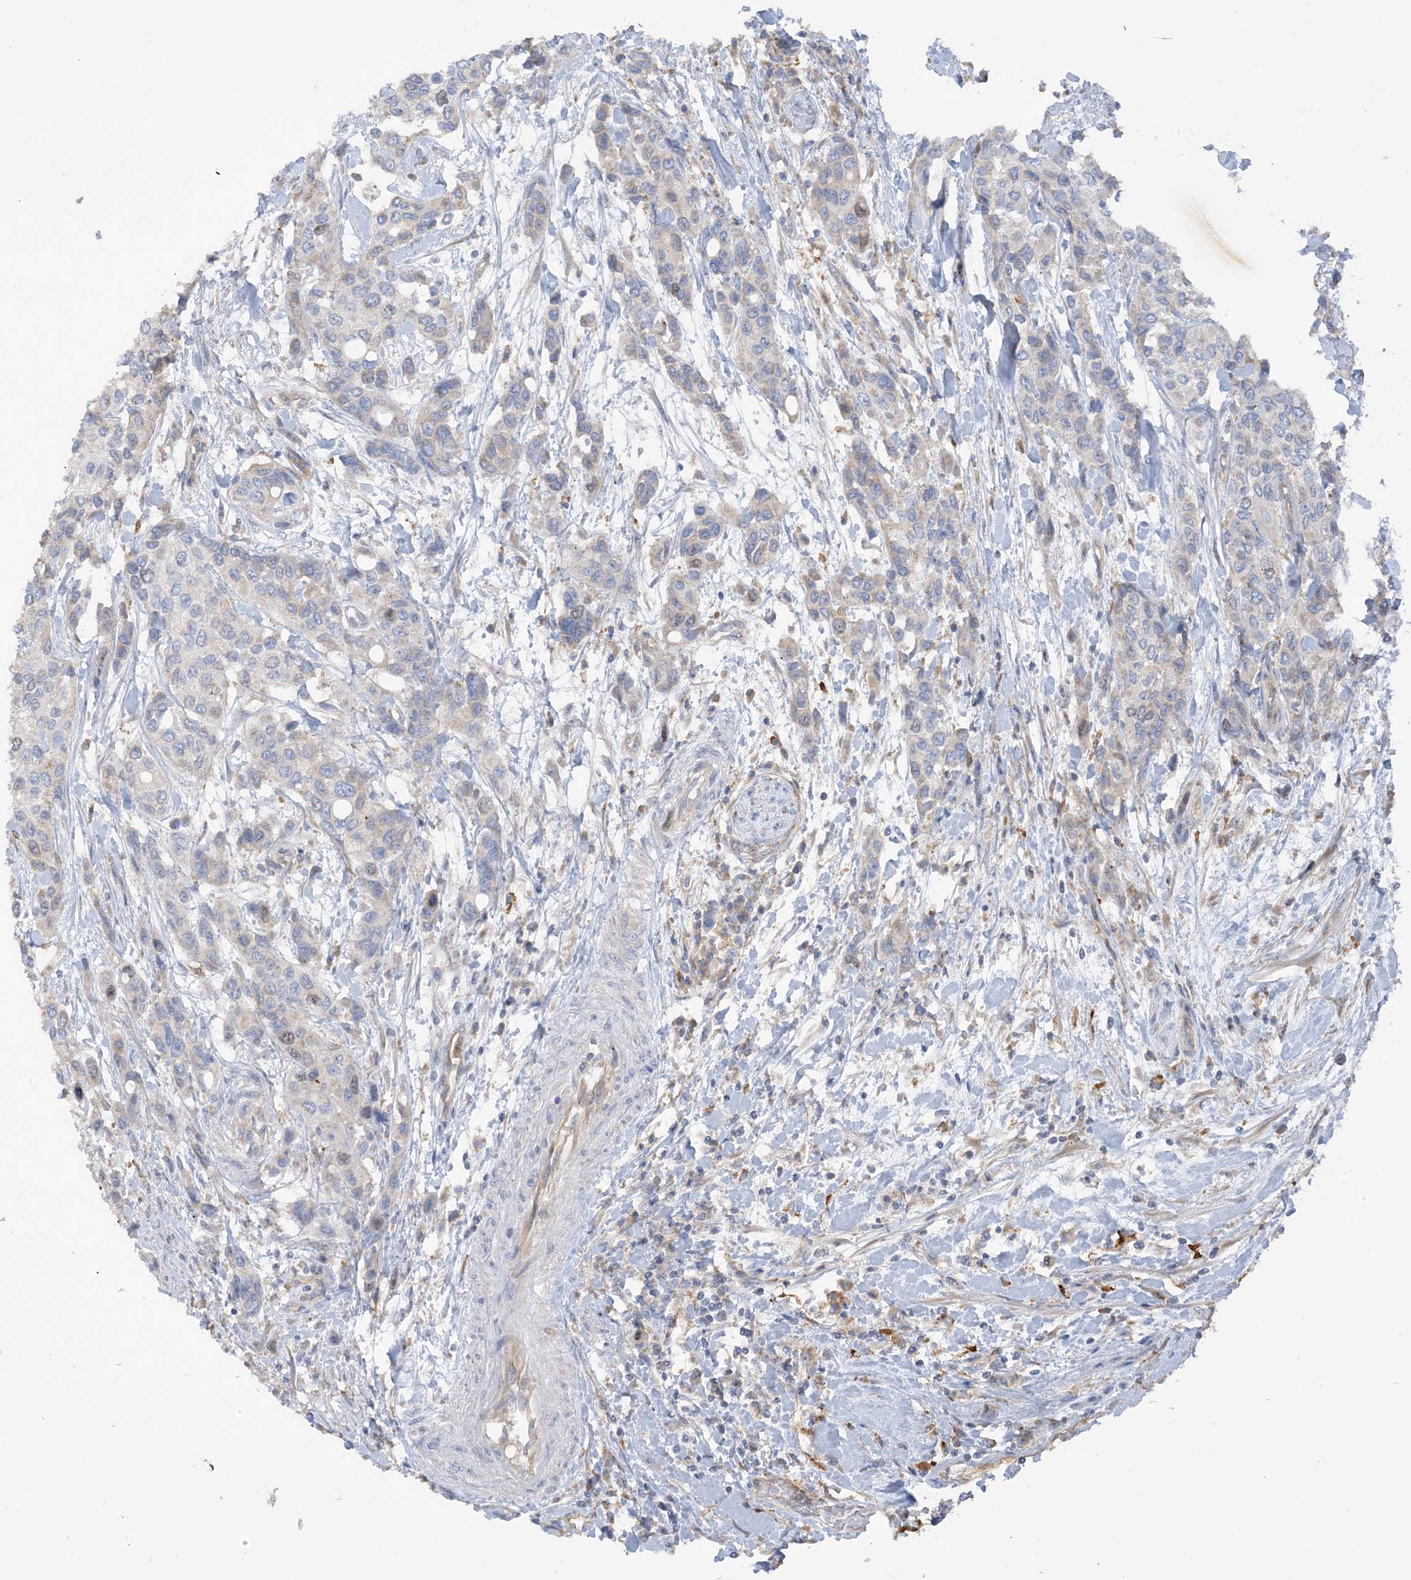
{"staining": {"intensity": "negative", "quantity": "none", "location": "none"}, "tissue": "urothelial cancer", "cell_type": "Tumor cells", "image_type": "cancer", "snomed": [{"axis": "morphology", "description": "Normal tissue, NOS"}, {"axis": "morphology", "description": "Urothelial carcinoma, High grade"}, {"axis": "topography", "description": "Vascular tissue"}, {"axis": "topography", "description": "Urinary bladder"}], "caption": "IHC image of neoplastic tissue: human urothelial cancer stained with DAB demonstrates no significant protein expression in tumor cells.", "gene": "PEAR1", "patient": {"sex": "female", "age": 56}}